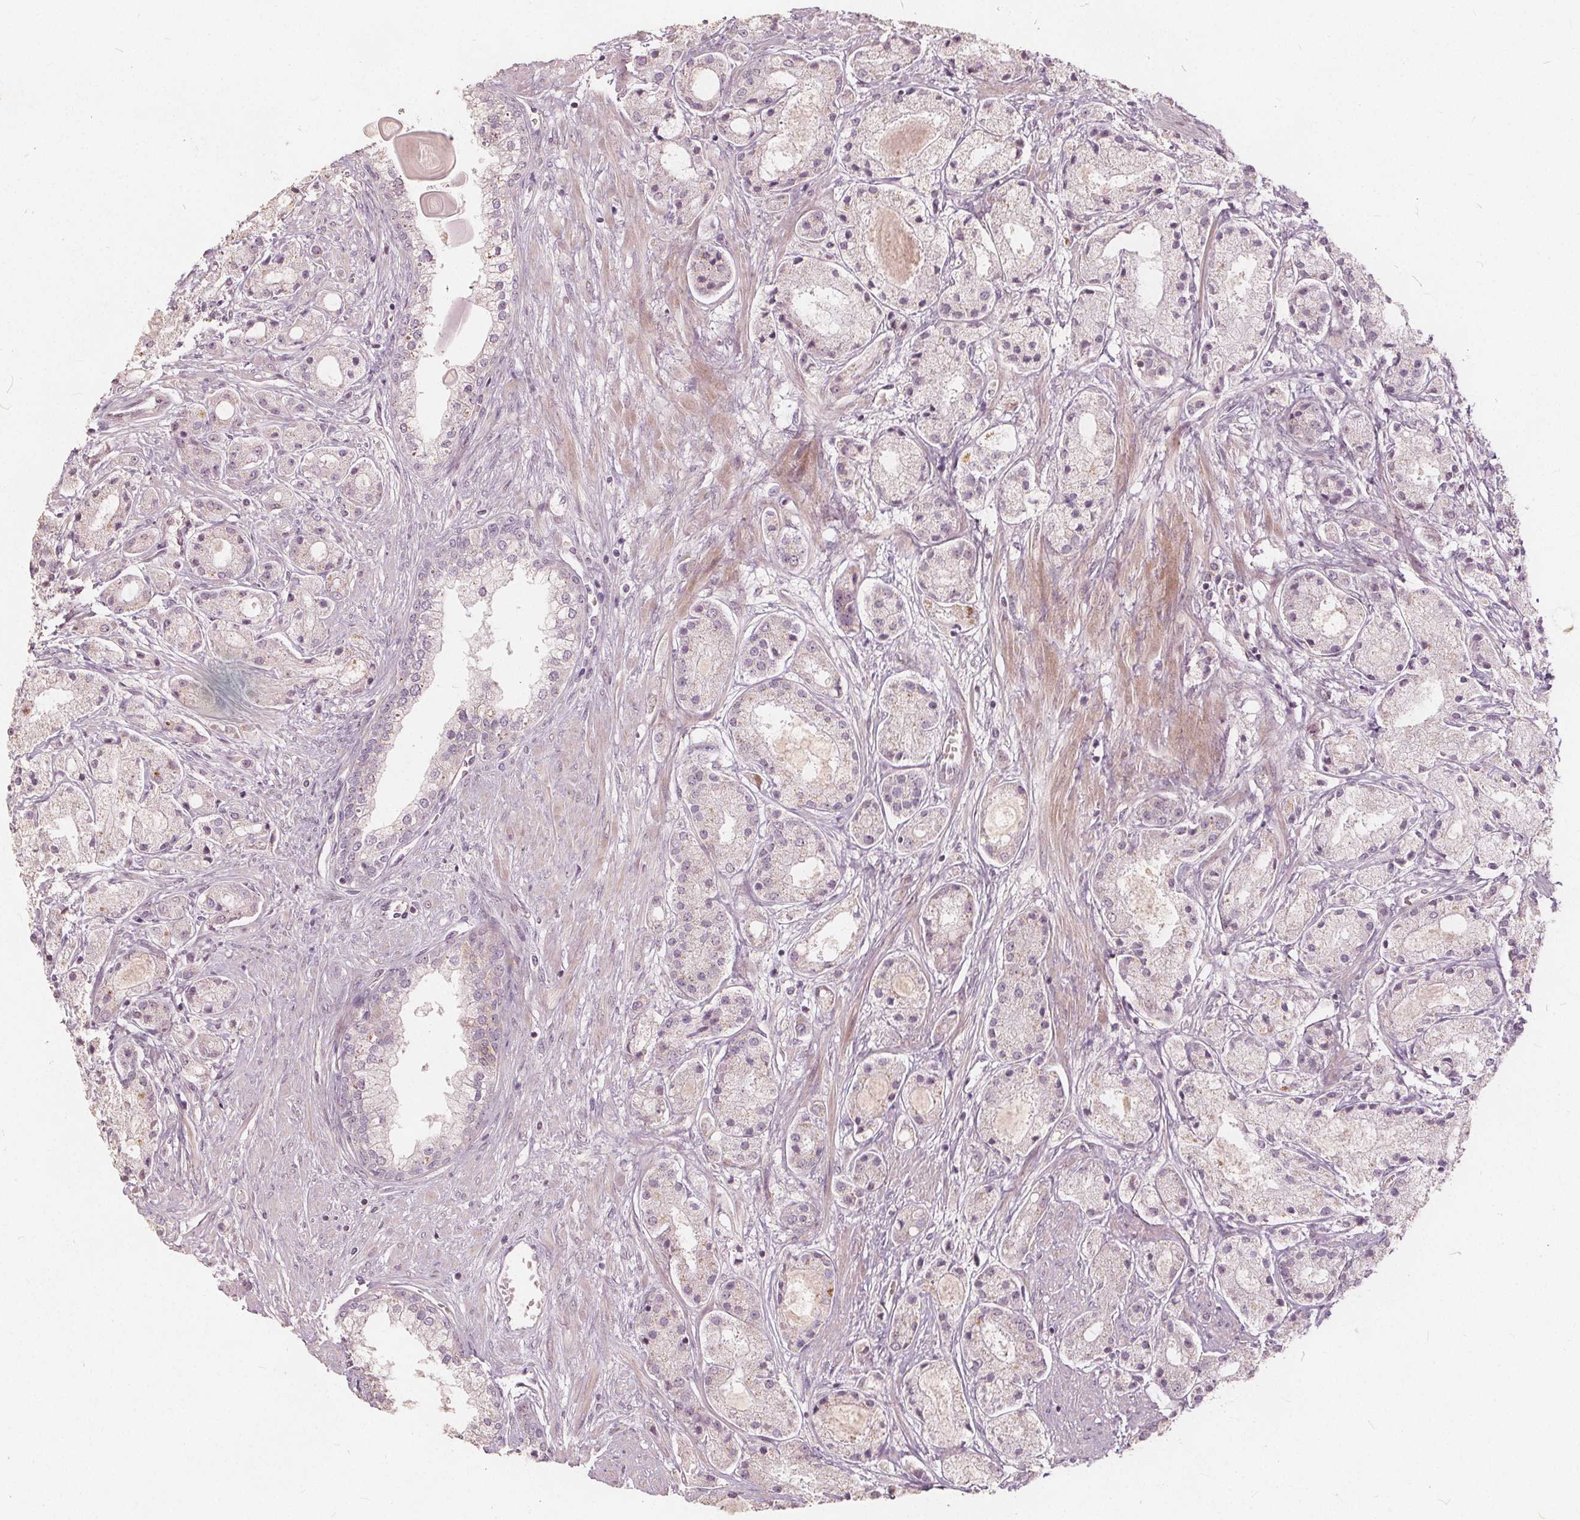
{"staining": {"intensity": "negative", "quantity": "none", "location": "none"}, "tissue": "prostate cancer", "cell_type": "Tumor cells", "image_type": "cancer", "snomed": [{"axis": "morphology", "description": "Adenocarcinoma, High grade"}, {"axis": "topography", "description": "Prostate"}], "caption": "High power microscopy histopathology image of an immunohistochemistry image of high-grade adenocarcinoma (prostate), revealing no significant expression in tumor cells.", "gene": "PTPRT", "patient": {"sex": "male", "age": 67}}